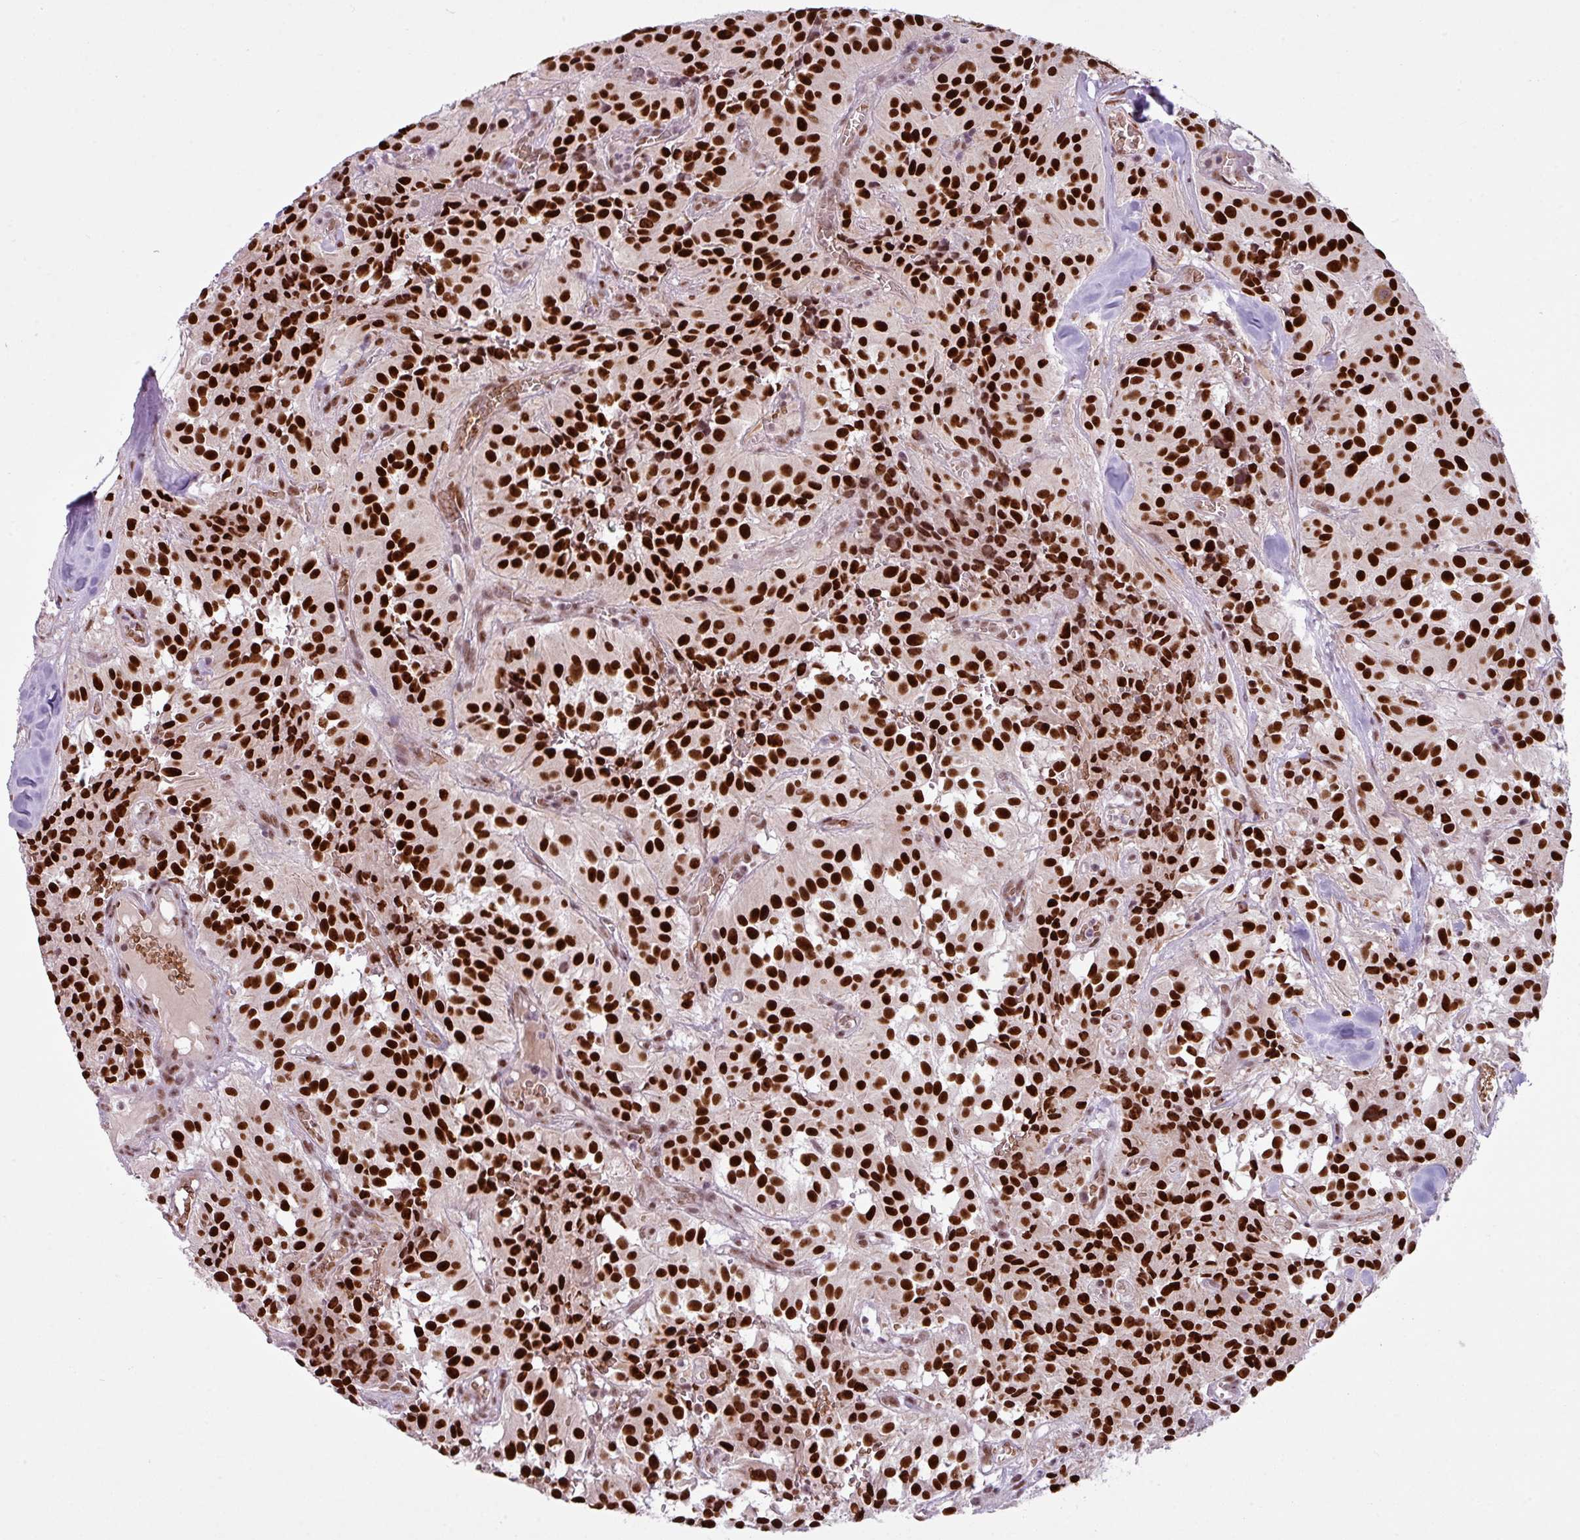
{"staining": {"intensity": "strong", "quantity": ">75%", "location": "nuclear"}, "tissue": "glioma", "cell_type": "Tumor cells", "image_type": "cancer", "snomed": [{"axis": "morphology", "description": "Glioma, malignant, Low grade"}, {"axis": "topography", "description": "Brain"}], "caption": "Human low-grade glioma (malignant) stained with a brown dye exhibits strong nuclear positive staining in approximately >75% of tumor cells.", "gene": "PRDM5", "patient": {"sex": "male", "age": 42}}